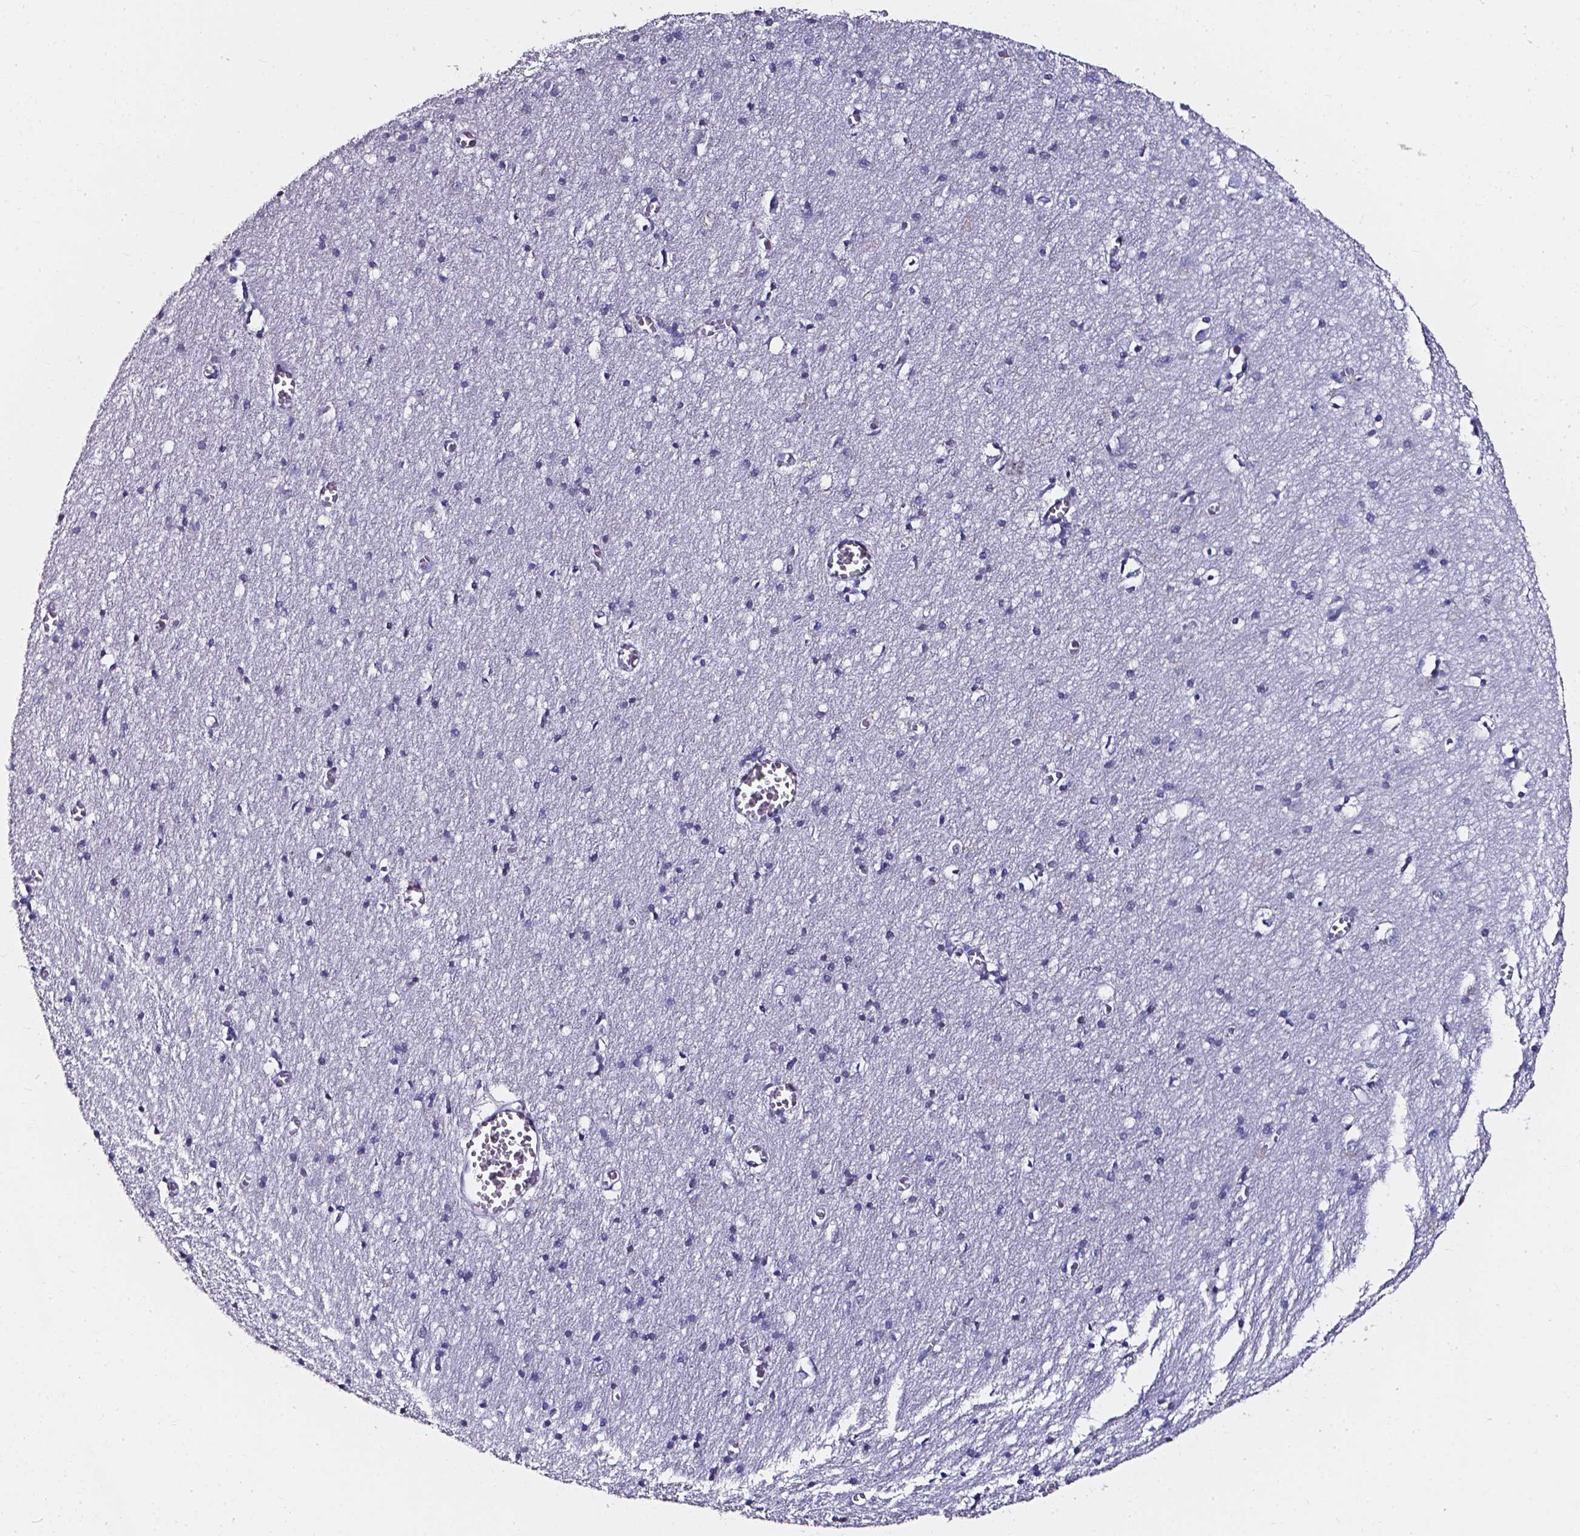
{"staining": {"intensity": "negative", "quantity": "none", "location": "none"}, "tissue": "cerebral cortex", "cell_type": "Endothelial cells", "image_type": "normal", "snomed": [{"axis": "morphology", "description": "Normal tissue, NOS"}, {"axis": "topography", "description": "Cerebral cortex"}], "caption": "Endothelial cells show no significant expression in unremarkable cerebral cortex. (DAB (3,3'-diaminobenzidine) immunohistochemistry, high magnification).", "gene": "AKR1B10", "patient": {"sex": "male", "age": 70}}